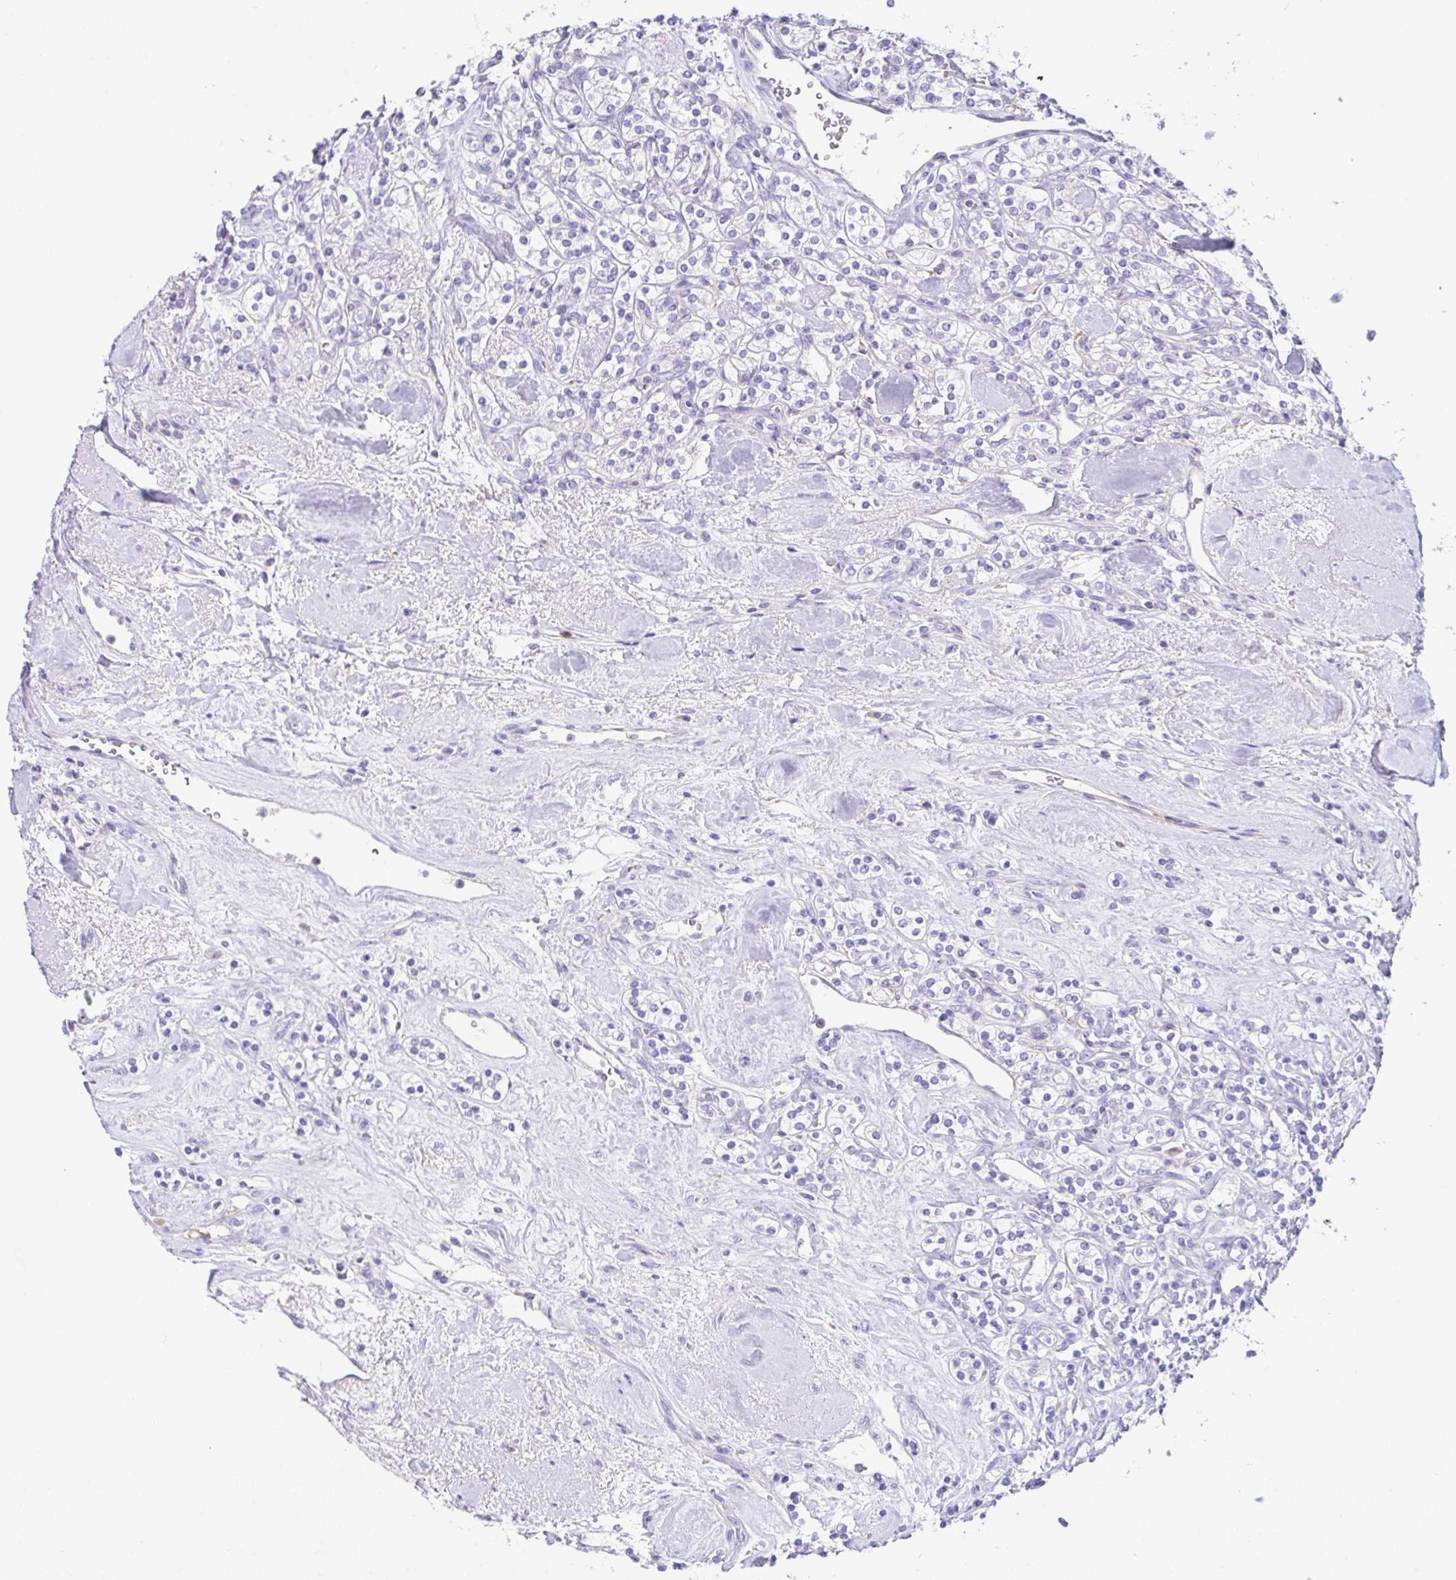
{"staining": {"intensity": "negative", "quantity": "none", "location": "none"}, "tissue": "renal cancer", "cell_type": "Tumor cells", "image_type": "cancer", "snomed": [{"axis": "morphology", "description": "Adenocarcinoma, NOS"}, {"axis": "topography", "description": "Kidney"}], "caption": "Renal cancer (adenocarcinoma) was stained to show a protein in brown. There is no significant positivity in tumor cells. The staining was performed using DAB (3,3'-diaminobenzidine) to visualize the protein expression in brown, while the nuclei were stained in blue with hematoxylin (Magnification: 20x).", "gene": "ARPP21", "patient": {"sex": "male", "age": 77}}